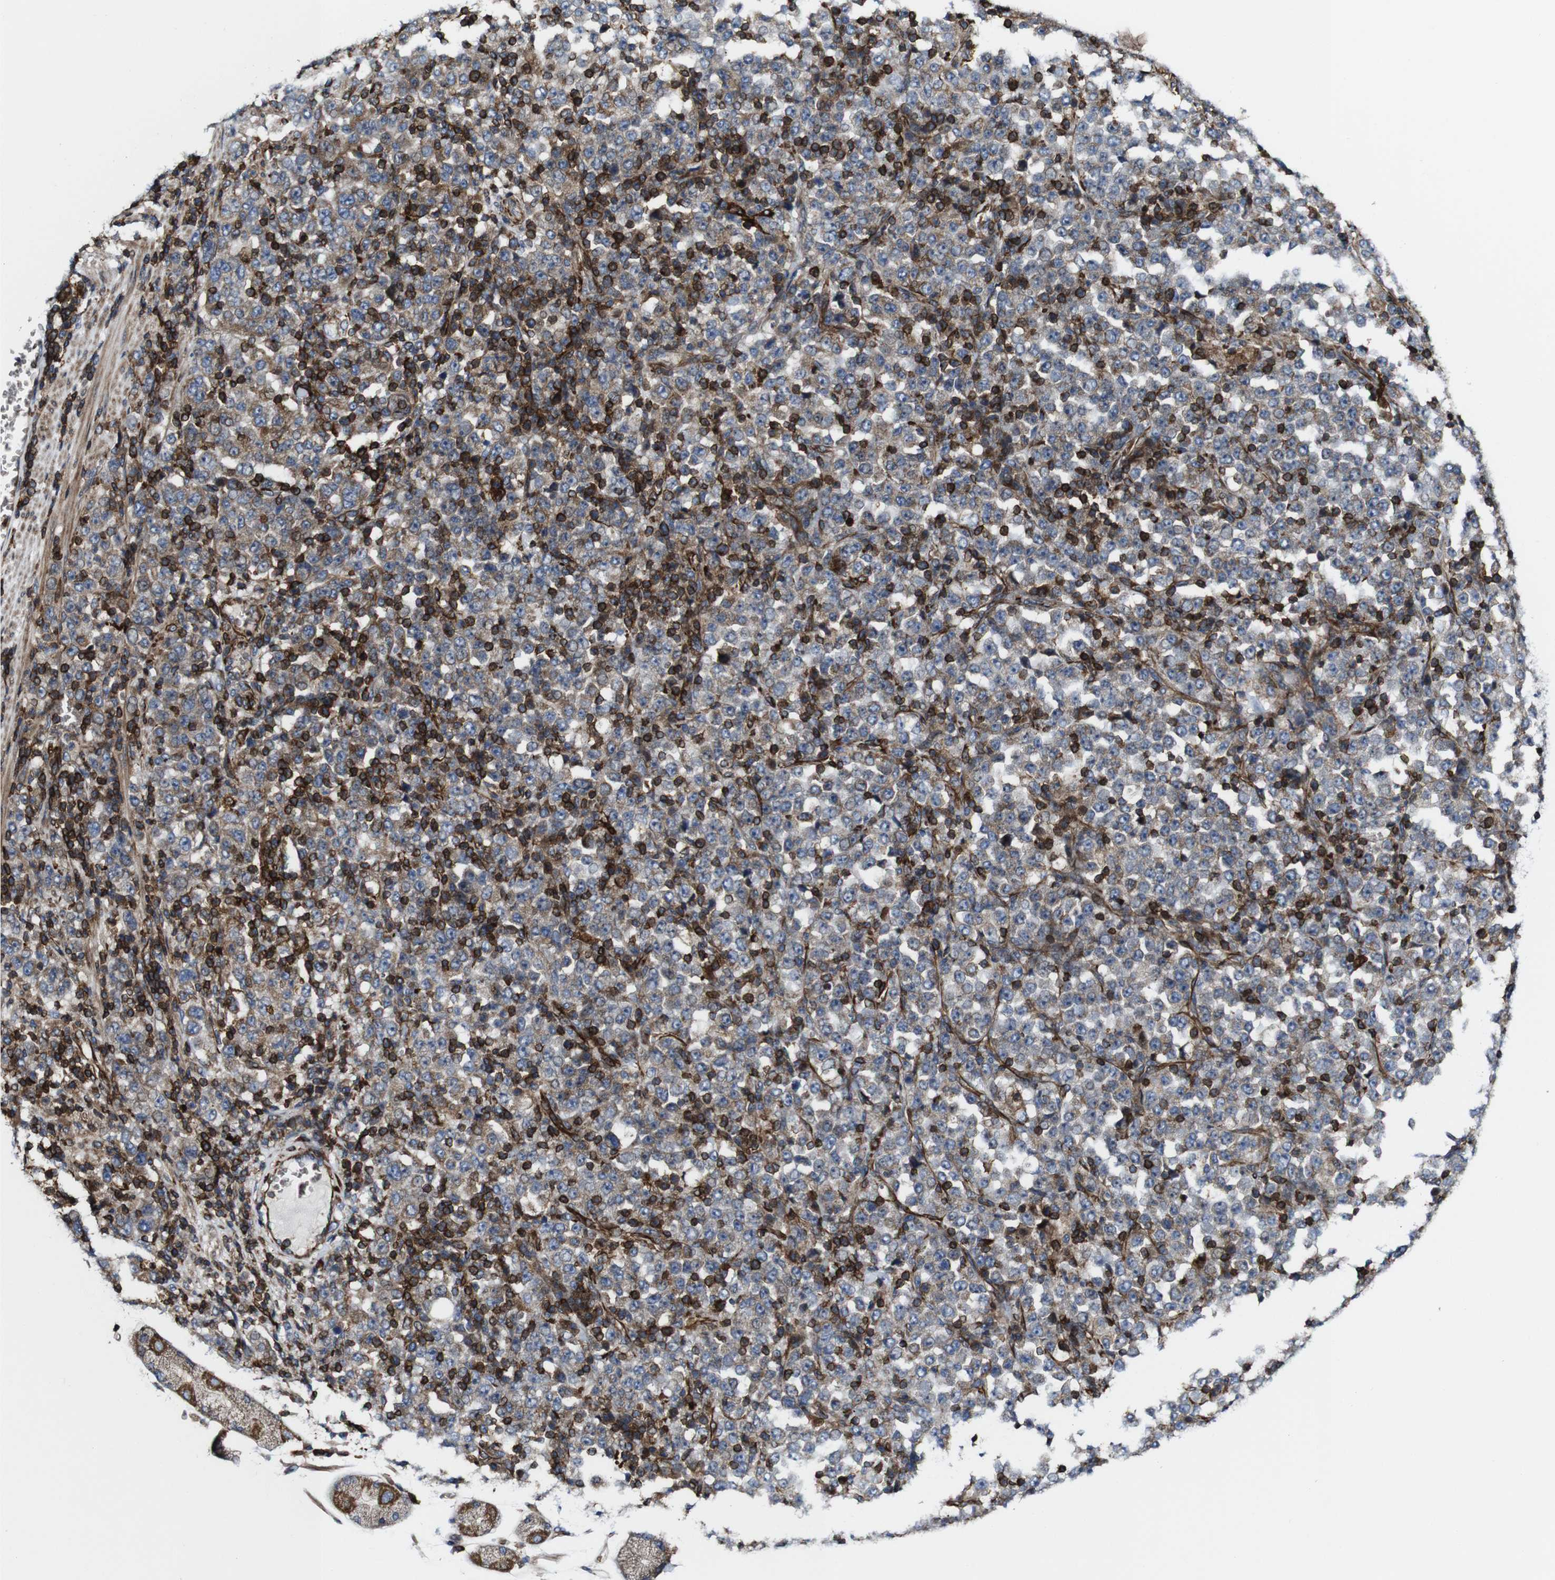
{"staining": {"intensity": "weak", "quantity": ">75%", "location": "cytoplasmic/membranous"}, "tissue": "stomach cancer", "cell_type": "Tumor cells", "image_type": "cancer", "snomed": [{"axis": "morphology", "description": "Normal tissue, NOS"}, {"axis": "morphology", "description": "Adenocarcinoma, NOS"}, {"axis": "topography", "description": "Stomach, upper"}, {"axis": "topography", "description": "Stomach"}], "caption": "Stomach cancer stained with DAB (3,3'-diaminobenzidine) immunohistochemistry (IHC) demonstrates low levels of weak cytoplasmic/membranous positivity in approximately >75% of tumor cells. The staining was performed using DAB (3,3'-diaminobenzidine) to visualize the protein expression in brown, while the nuclei were stained in blue with hematoxylin (Magnification: 20x).", "gene": "JAK2", "patient": {"sex": "male", "age": 59}}